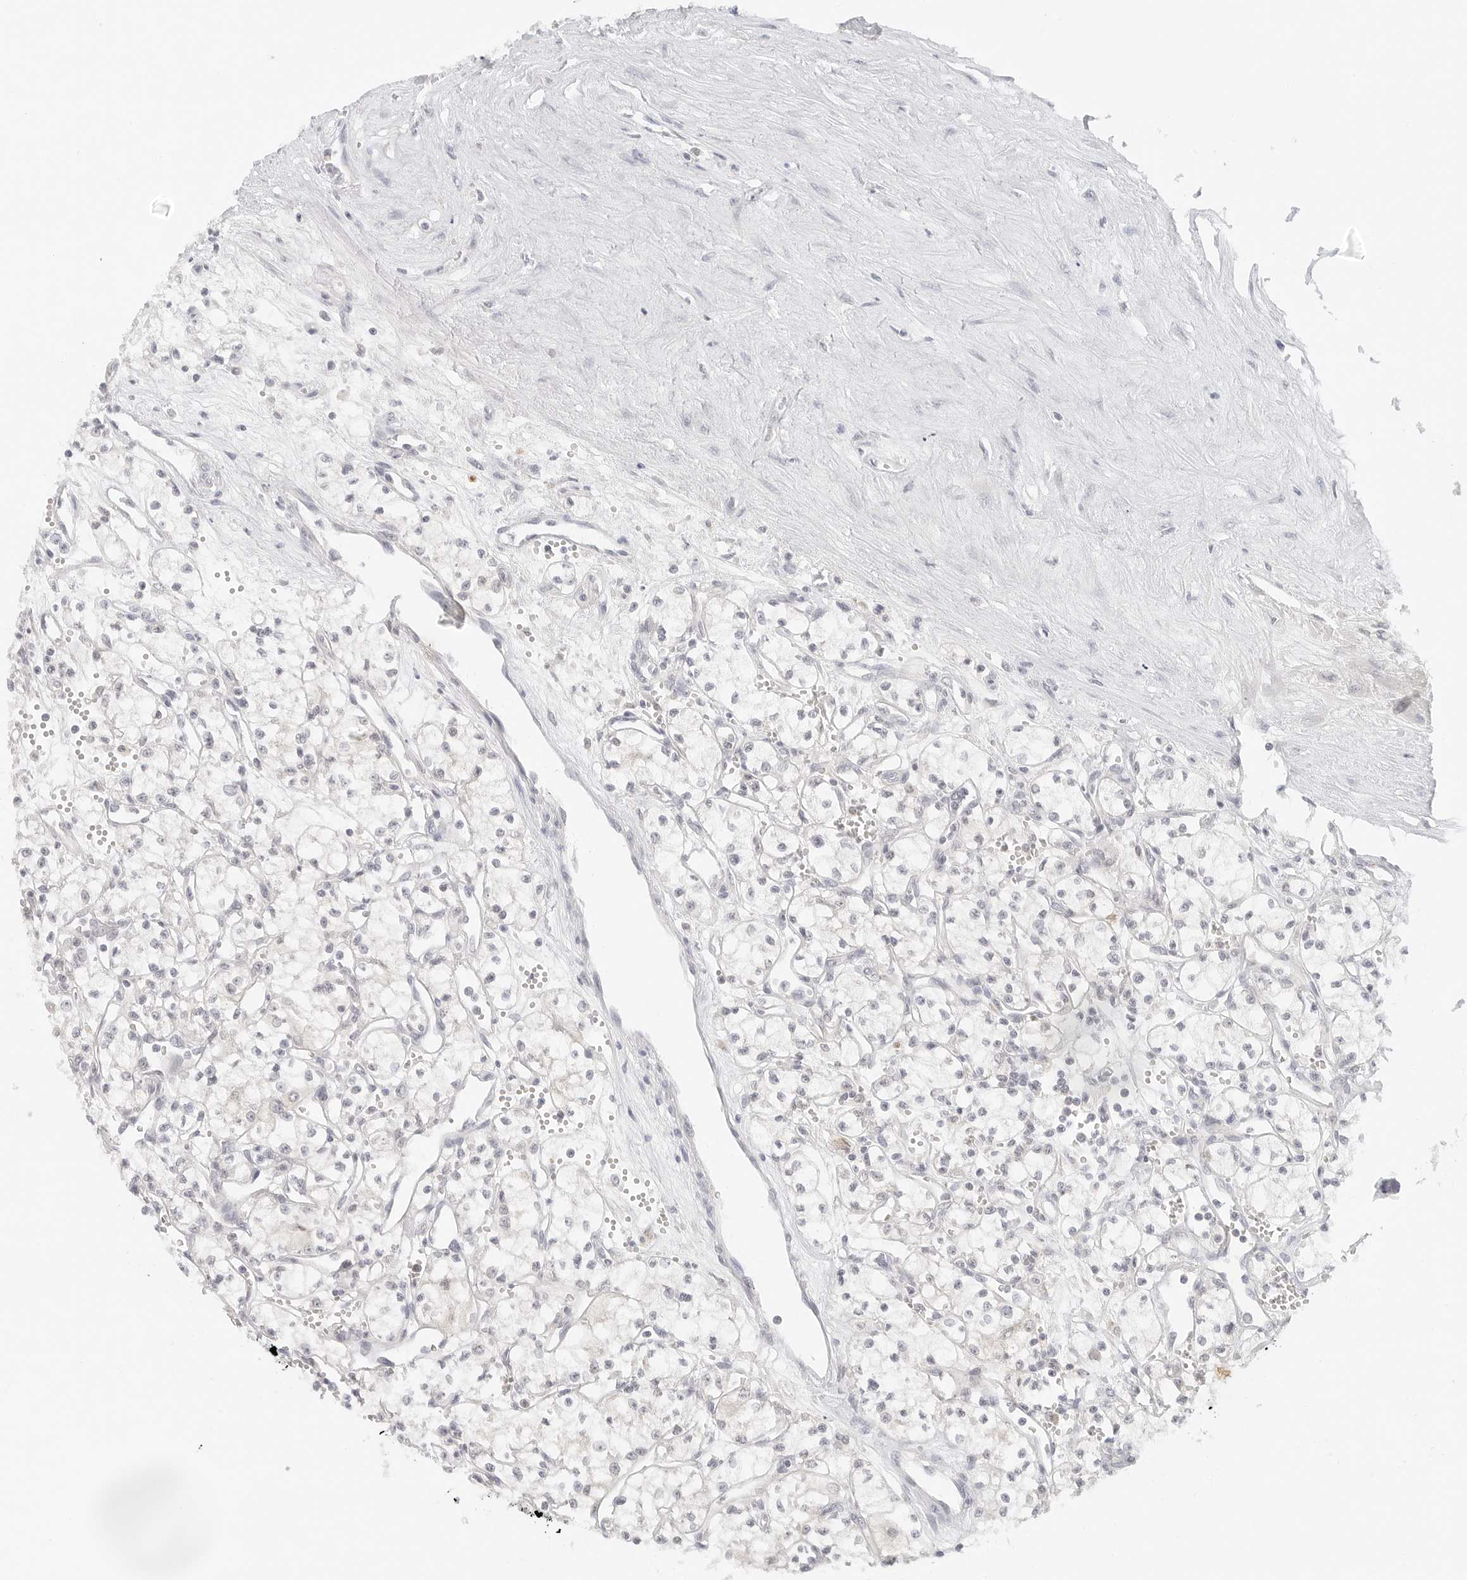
{"staining": {"intensity": "negative", "quantity": "none", "location": "none"}, "tissue": "renal cancer", "cell_type": "Tumor cells", "image_type": "cancer", "snomed": [{"axis": "morphology", "description": "Adenocarcinoma, NOS"}, {"axis": "topography", "description": "Kidney"}], "caption": "Protein analysis of renal cancer reveals no significant staining in tumor cells. (Stains: DAB (3,3'-diaminobenzidine) IHC with hematoxylin counter stain, Microscopy: brightfield microscopy at high magnification).", "gene": "NEO1", "patient": {"sex": "male", "age": 59}}